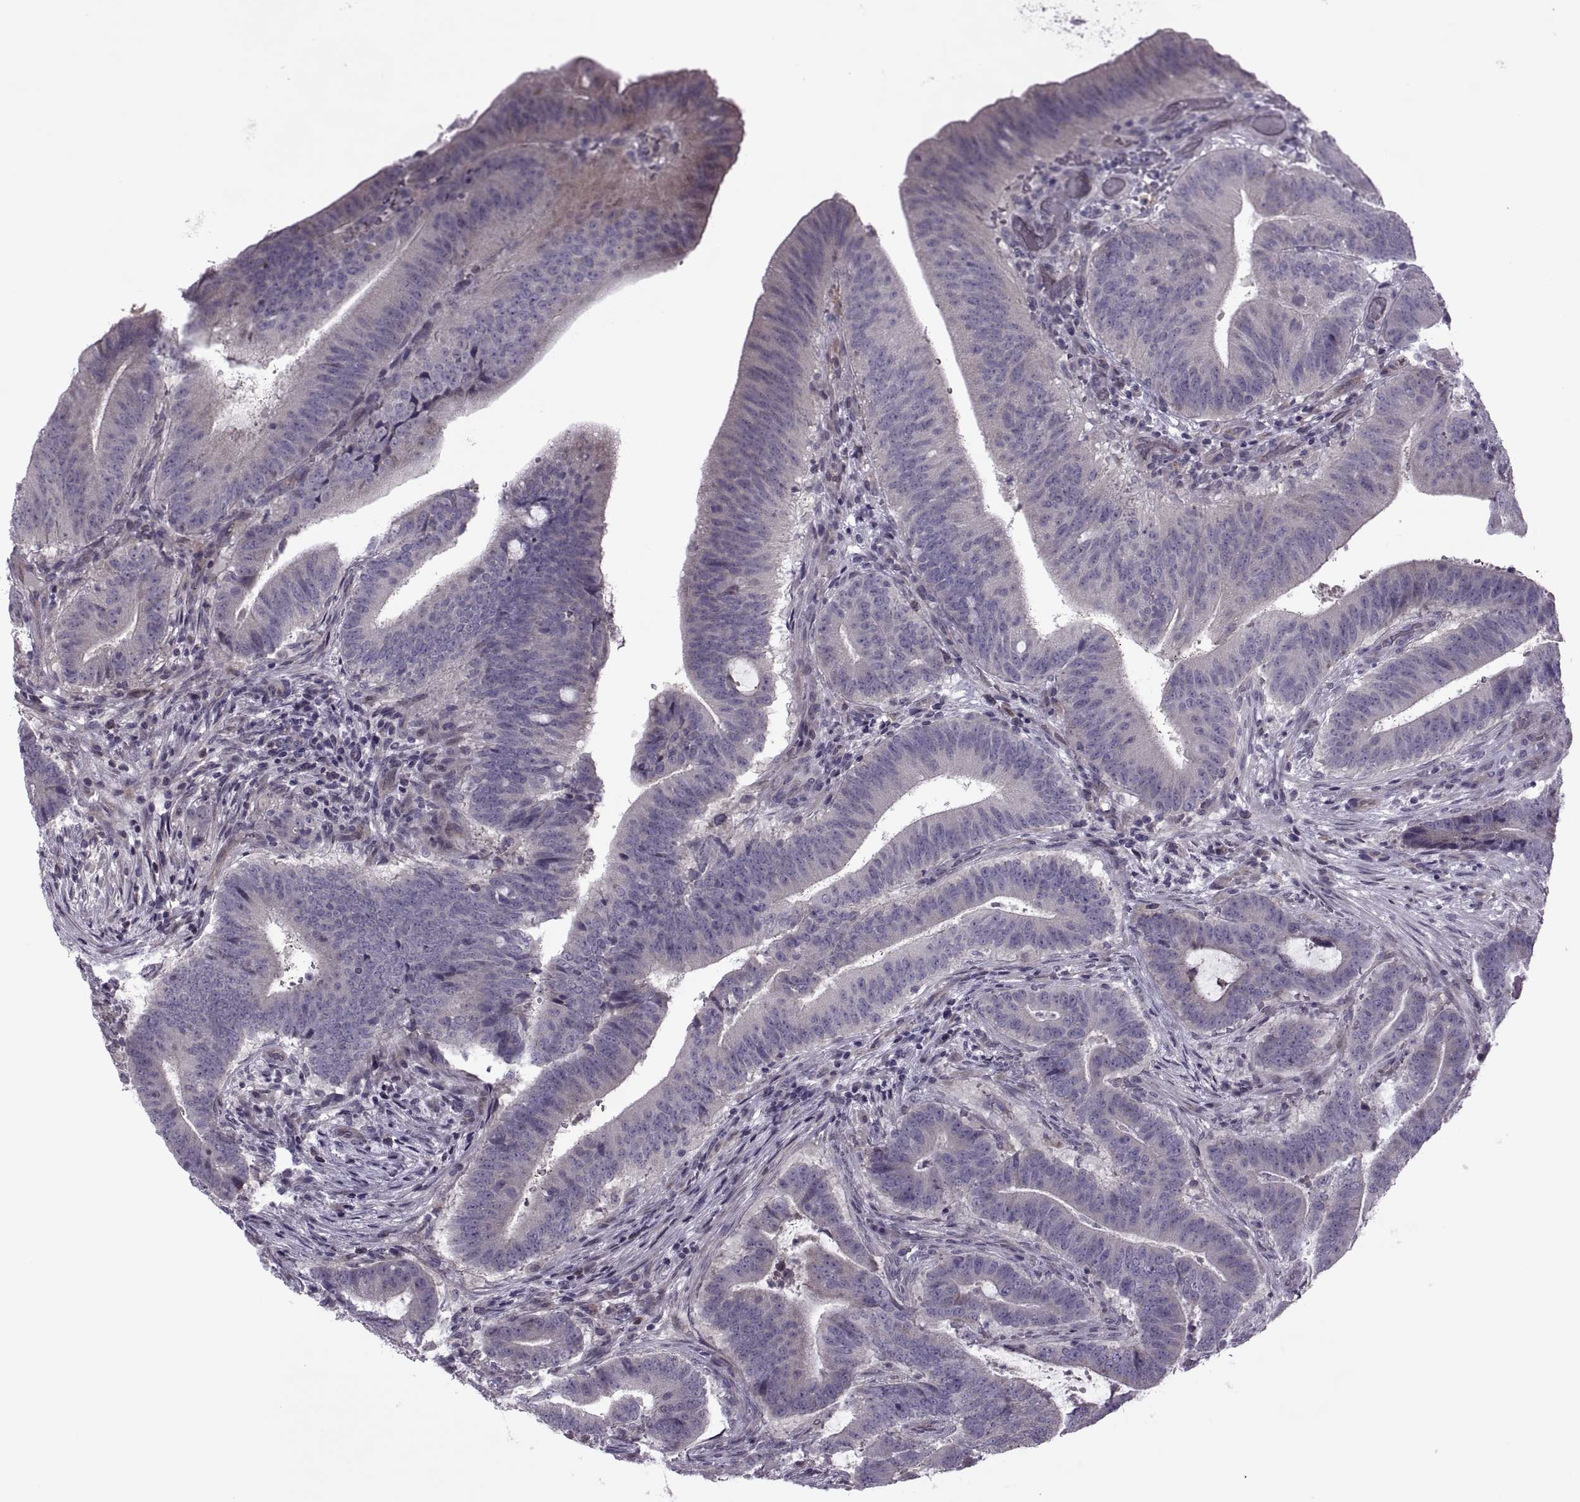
{"staining": {"intensity": "negative", "quantity": "none", "location": "none"}, "tissue": "colorectal cancer", "cell_type": "Tumor cells", "image_type": "cancer", "snomed": [{"axis": "morphology", "description": "Adenocarcinoma, NOS"}, {"axis": "topography", "description": "Colon"}], "caption": "Immunohistochemical staining of colorectal cancer reveals no significant positivity in tumor cells.", "gene": "ODF3", "patient": {"sex": "female", "age": 43}}